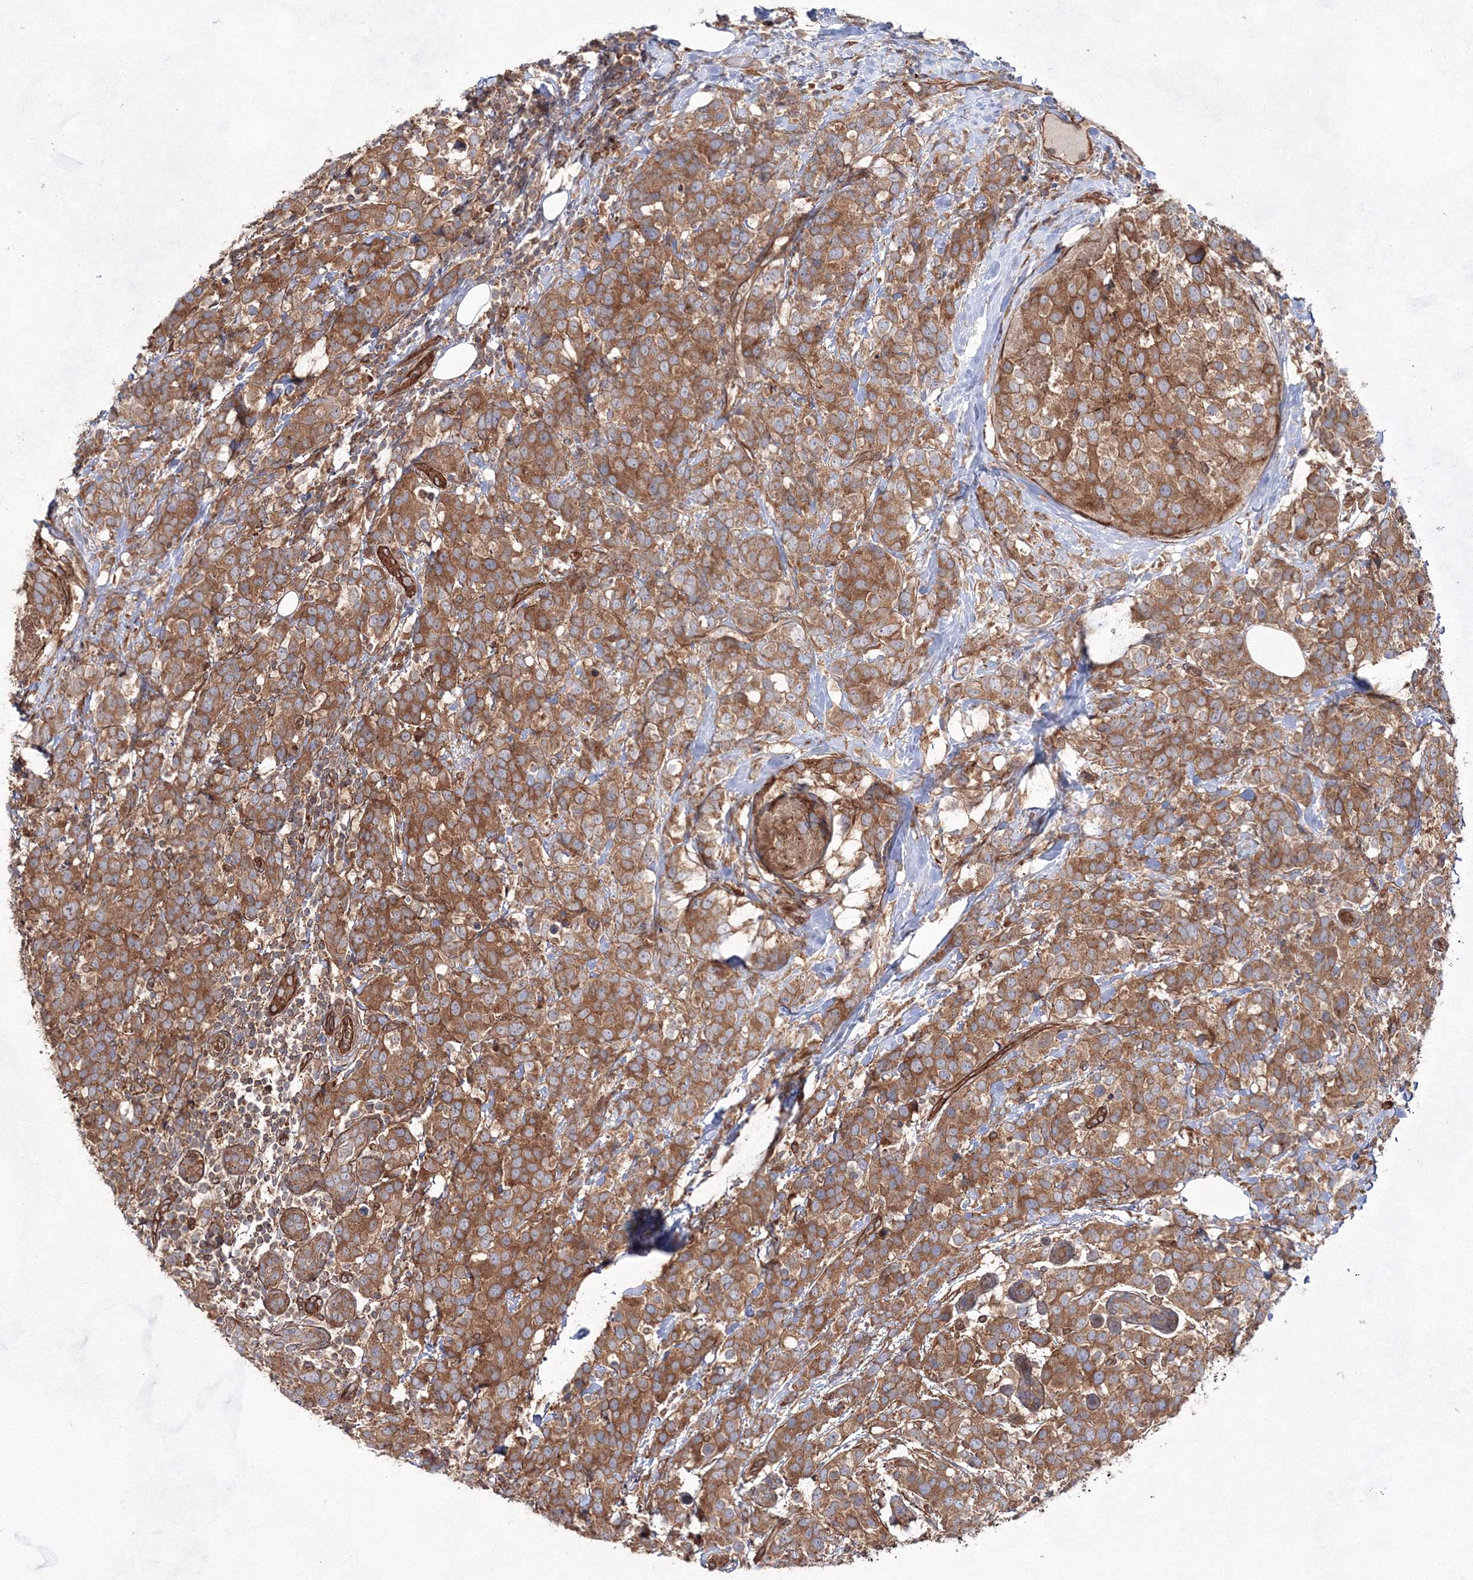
{"staining": {"intensity": "moderate", "quantity": ">75%", "location": "cytoplasmic/membranous"}, "tissue": "breast cancer", "cell_type": "Tumor cells", "image_type": "cancer", "snomed": [{"axis": "morphology", "description": "Lobular carcinoma"}, {"axis": "topography", "description": "Breast"}], "caption": "A medium amount of moderate cytoplasmic/membranous positivity is identified in about >75% of tumor cells in lobular carcinoma (breast) tissue.", "gene": "EXOC6", "patient": {"sex": "female", "age": 59}}